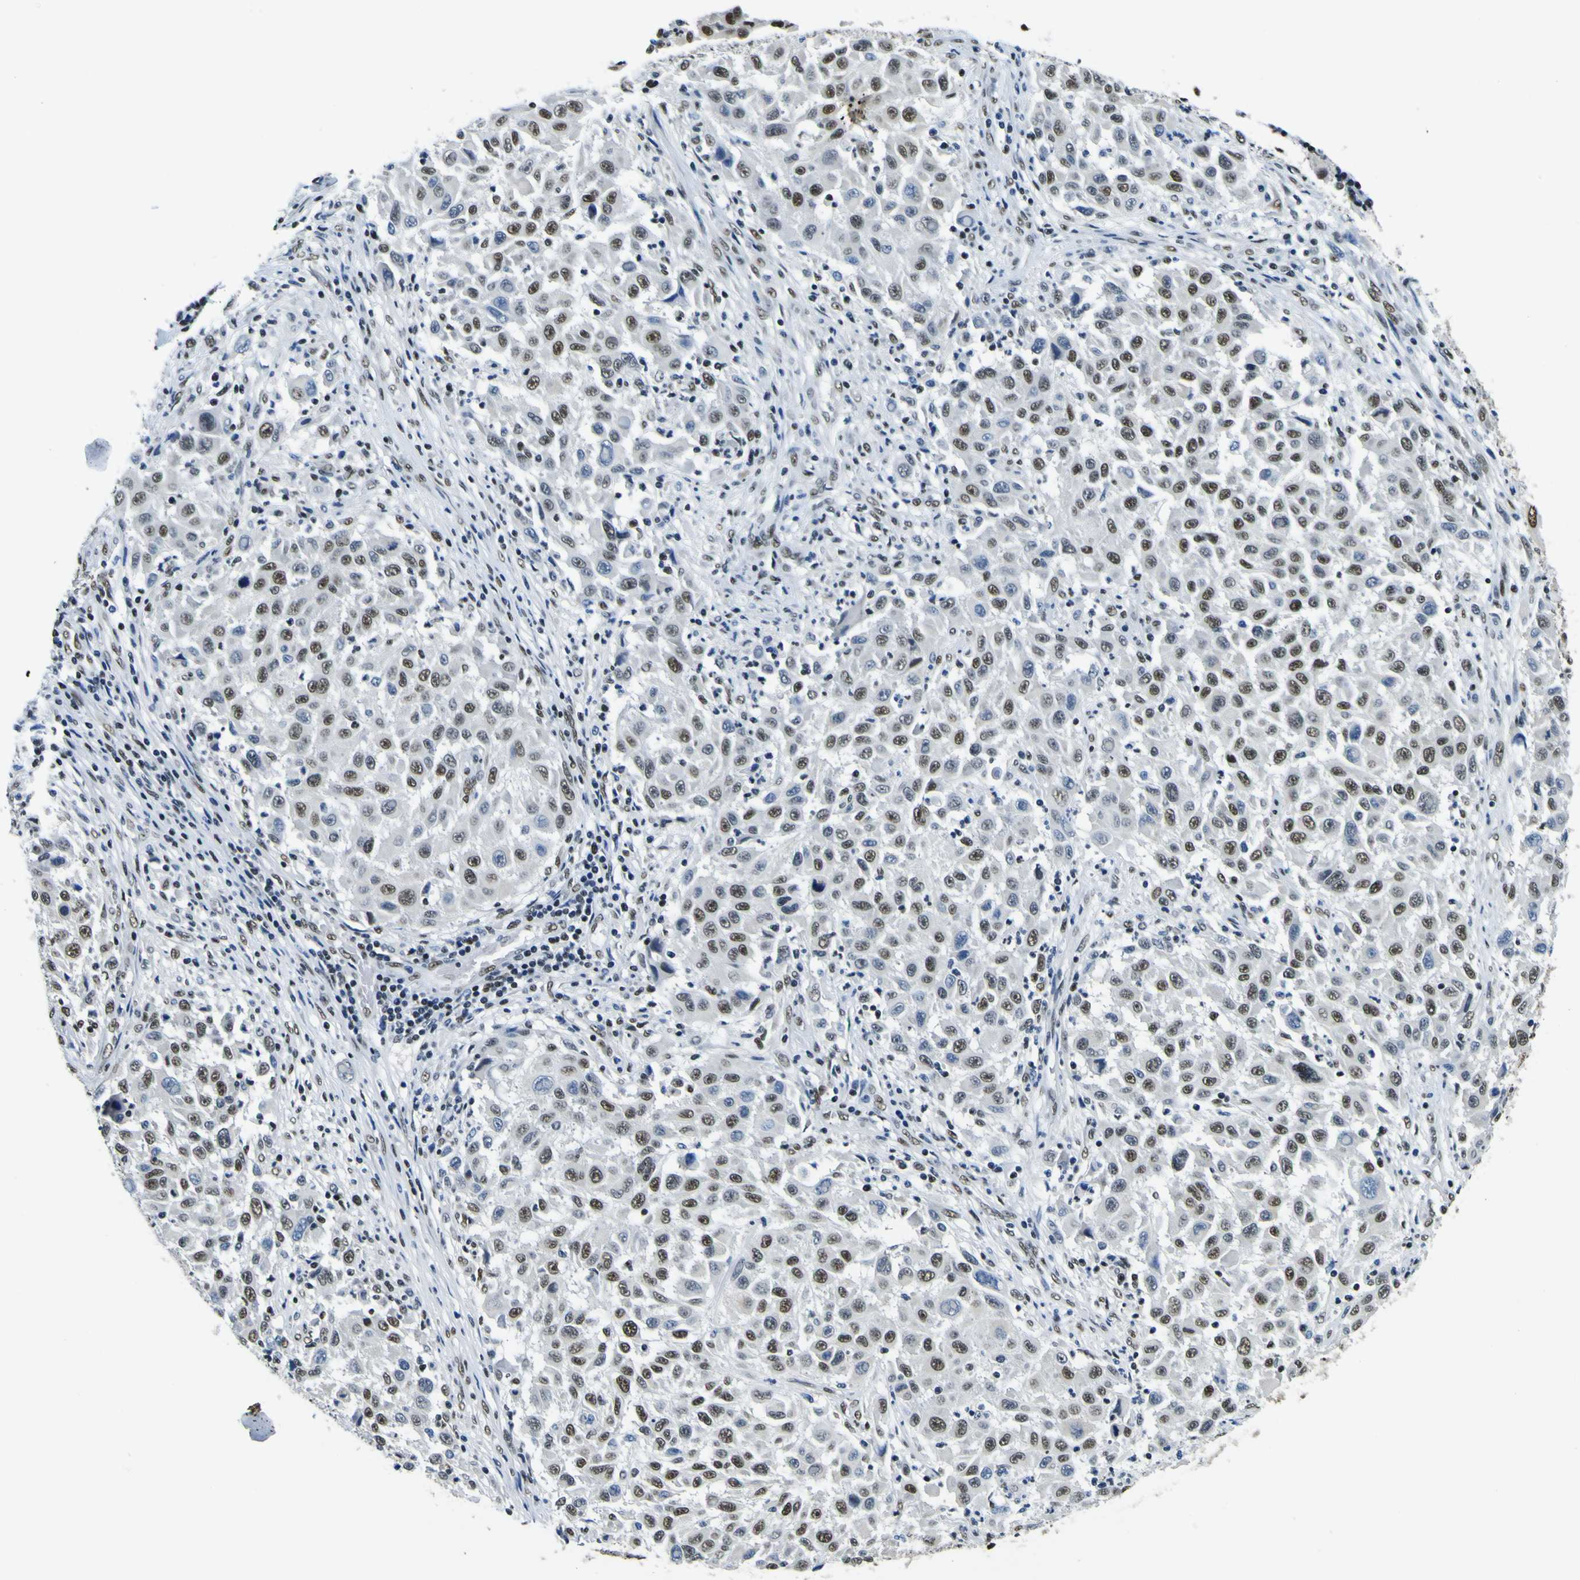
{"staining": {"intensity": "strong", "quantity": ">75%", "location": "nuclear"}, "tissue": "melanoma", "cell_type": "Tumor cells", "image_type": "cancer", "snomed": [{"axis": "morphology", "description": "Malignant melanoma, Metastatic site"}, {"axis": "topography", "description": "Lymph node"}], "caption": "IHC micrograph of melanoma stained for a protein (brown), which shows high levels of strong nuclear staining in approximately >75% of tumor cells.", "gene": "SP1", "patient": {"sex": "male", "age": 61}}